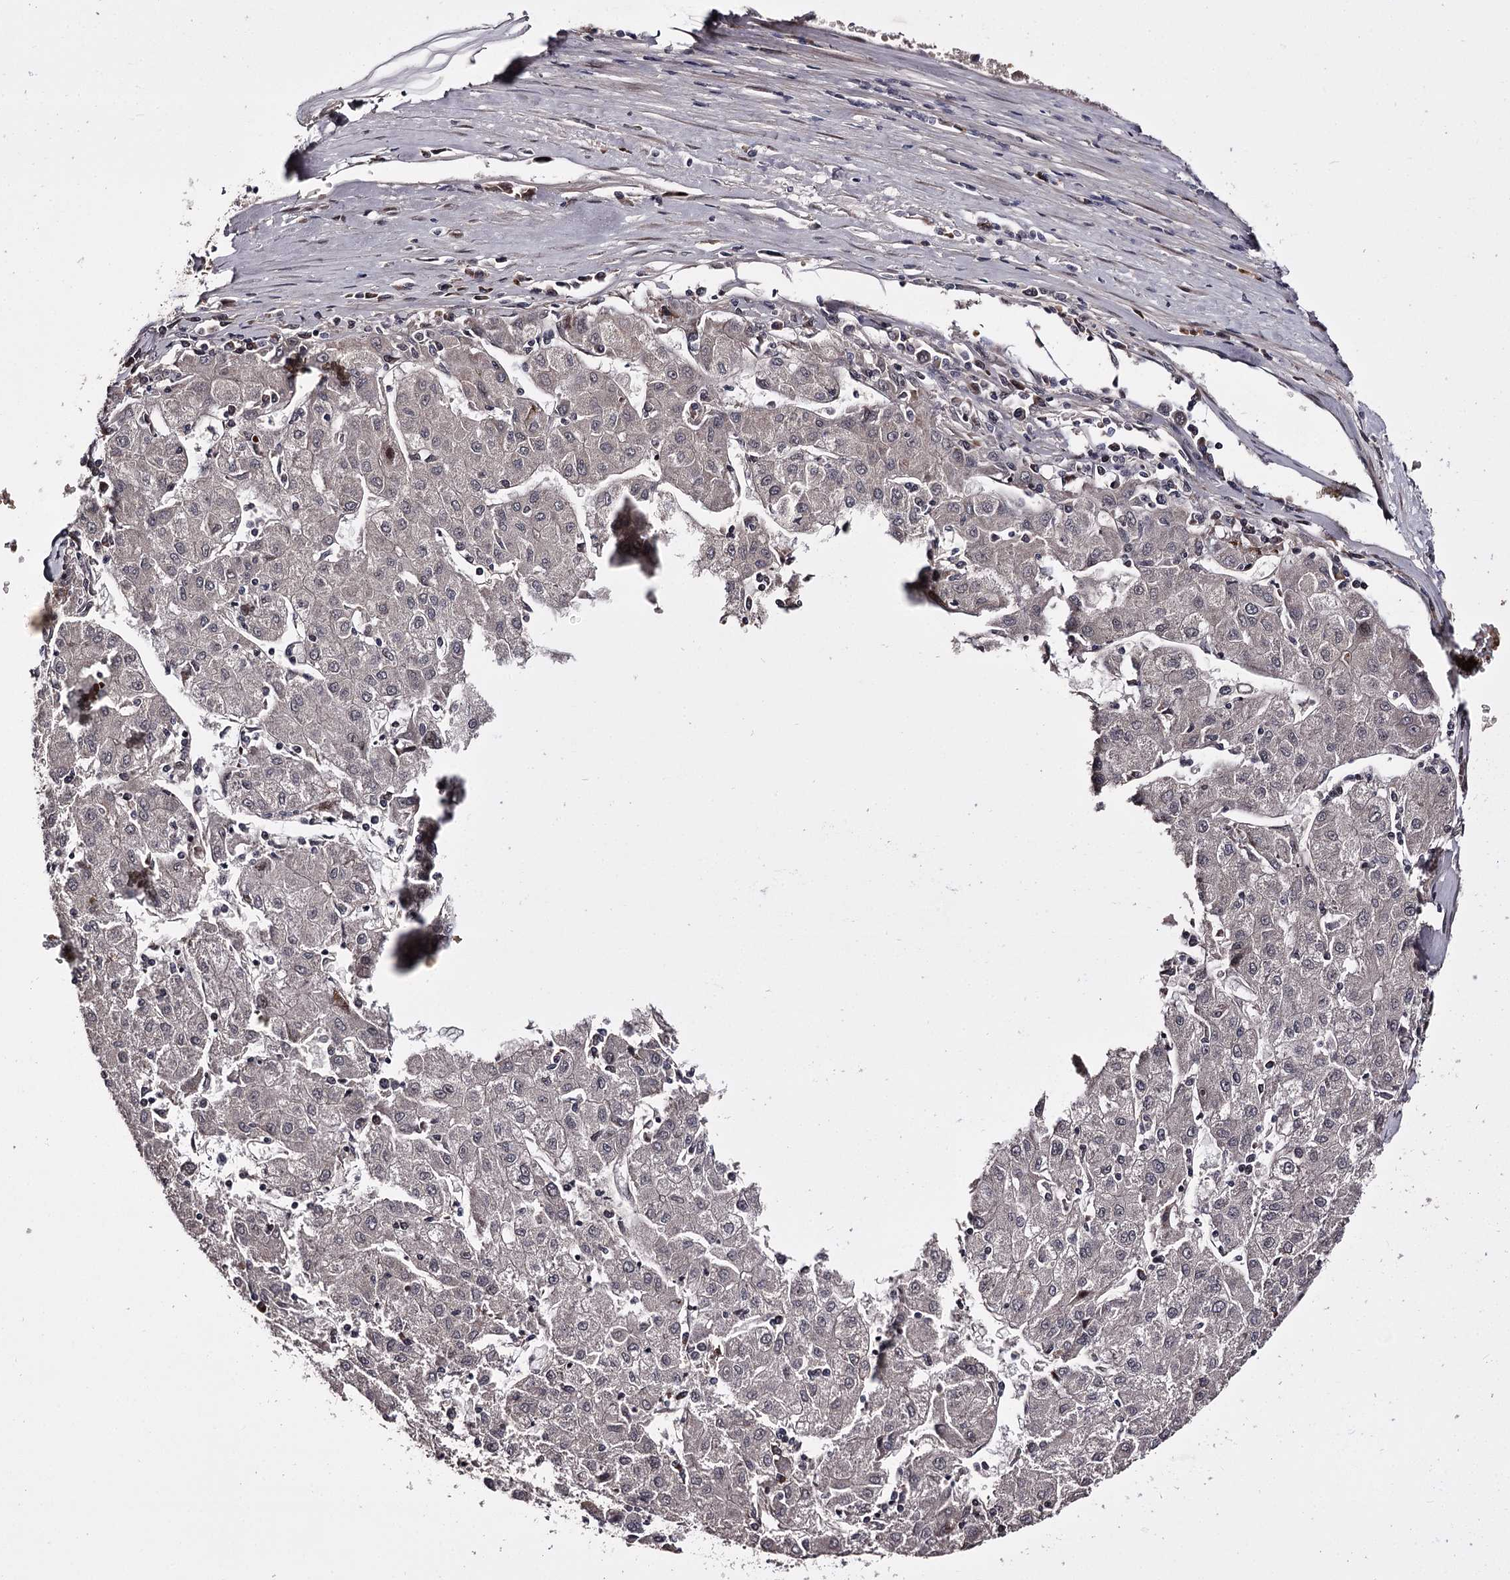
{"staining": {"intensity": "negative", "quantity": "none", "location": "none"}, "tissue": "liver cancer", "cell_type": "Tumor cells", "image_type": "cancer", "snomed": [{"axis": "morphology", "description": "Carcinoma, Hepatocellular, NOS"}, {"axis": "topography", "description": "Liver"}], "caption": "The histopathology image displays no staining of tumor cells in liver hepatocellular carcinoma.", "gene": "RNF44", "patient": {"sex": "male", "age": 72}}